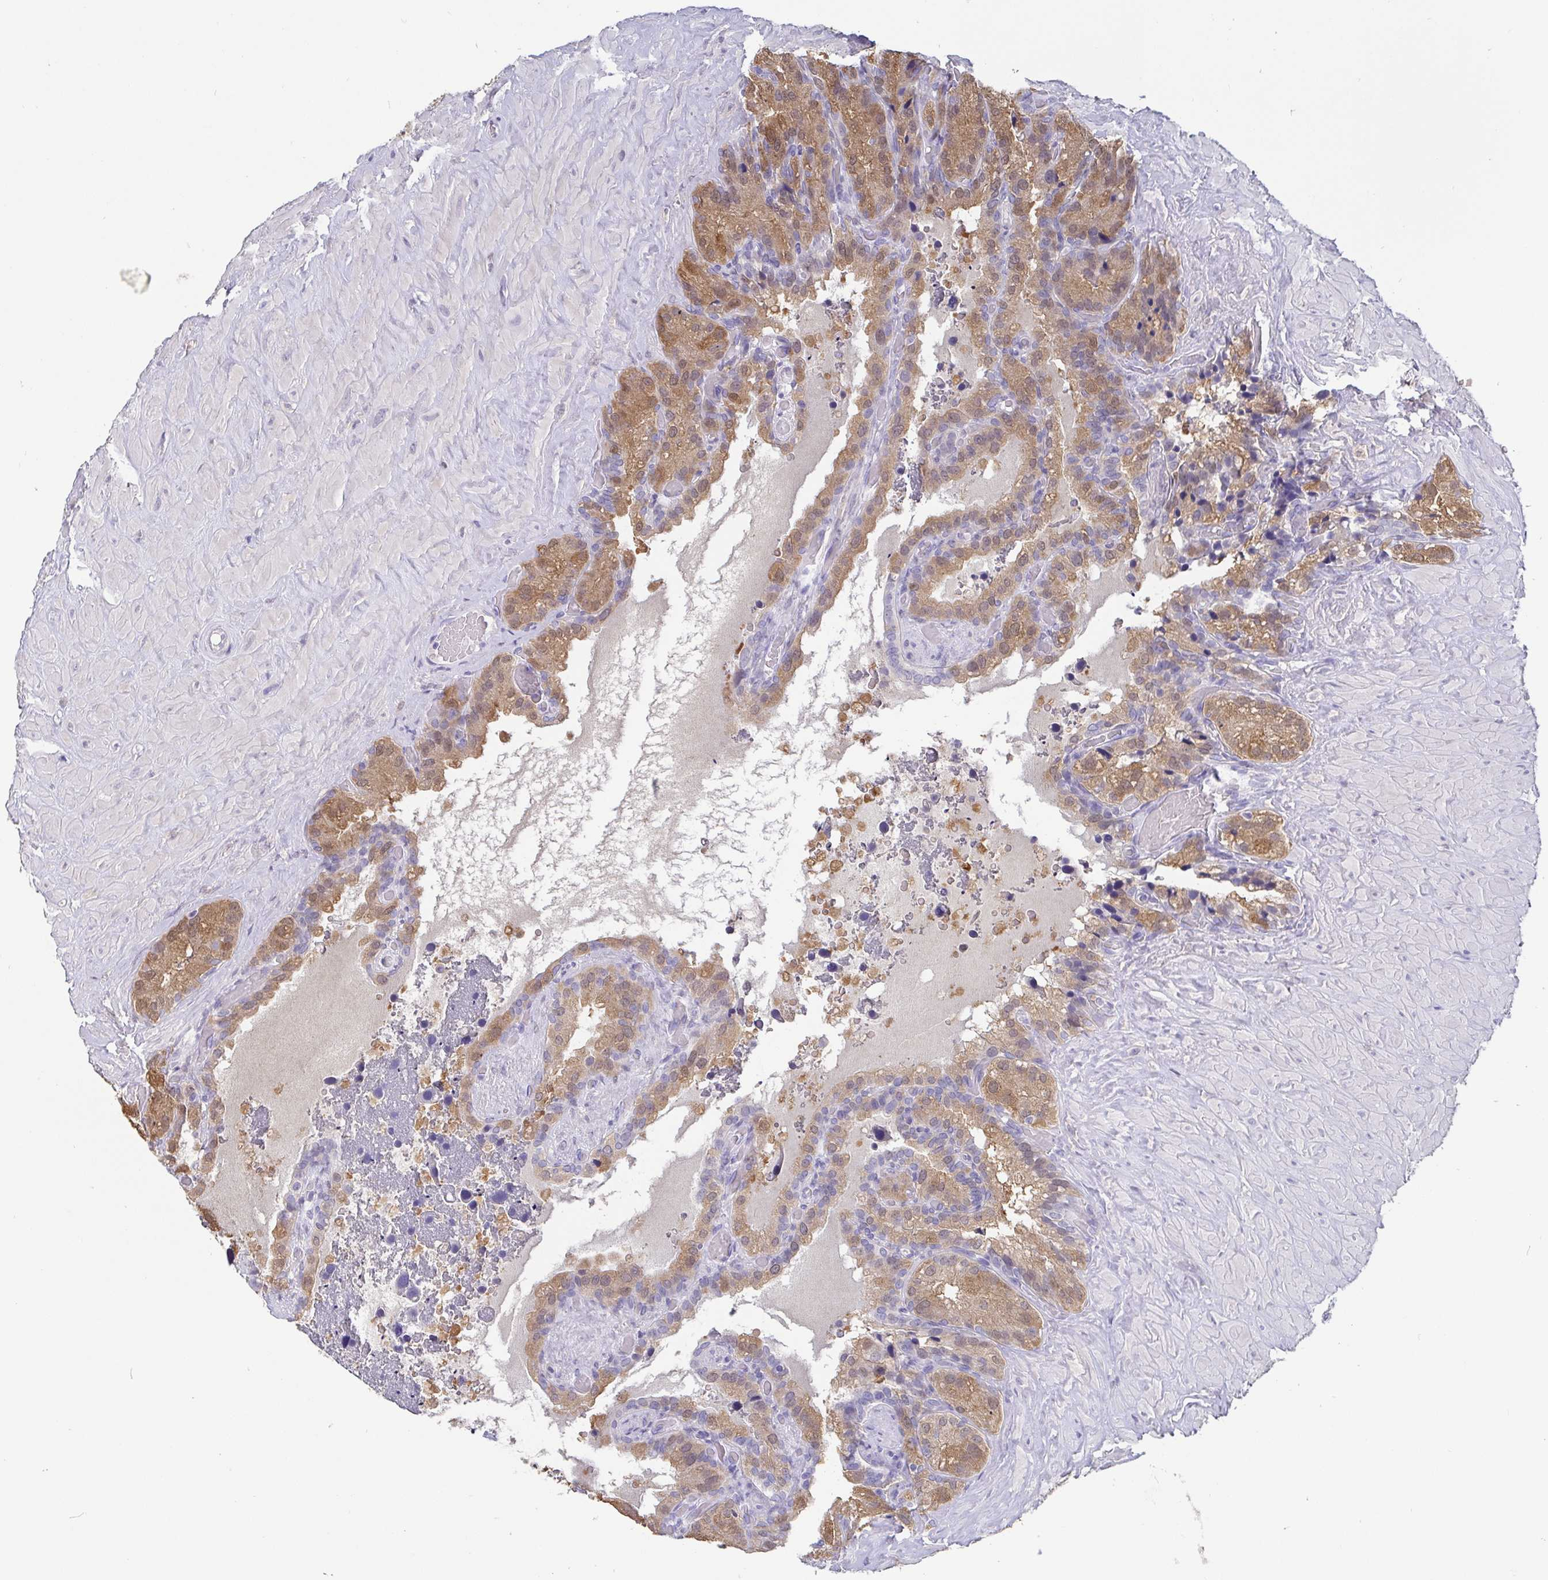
{"staining": {"intensity": "moderate", "quantity": ">75%", "location": "cytoplasmic/membranous,nuclear"}, "tissue": "seminal vesicle", "cell_type": "Glandular cells", "image_type": "normal", "snomed": [{"axis": "morphology", "description": "Normal tissue, NOS"}, {"axis": "topography", "description": "Seminal veicle"}], "caption": "High-power microscopy captured an immunohistochemistry (IHC) histopathology image of normal seminal vesicle, revealing moderate cytoplasmic/membranous,nuclear expression in about >75% of glandular cells. (Stains: DAB in brown, nuclei in blue, Microscopy: brightfield microscopy at high magnification).", "gene": "IDH1", "patient": {"sex": "male", "age": 60}}